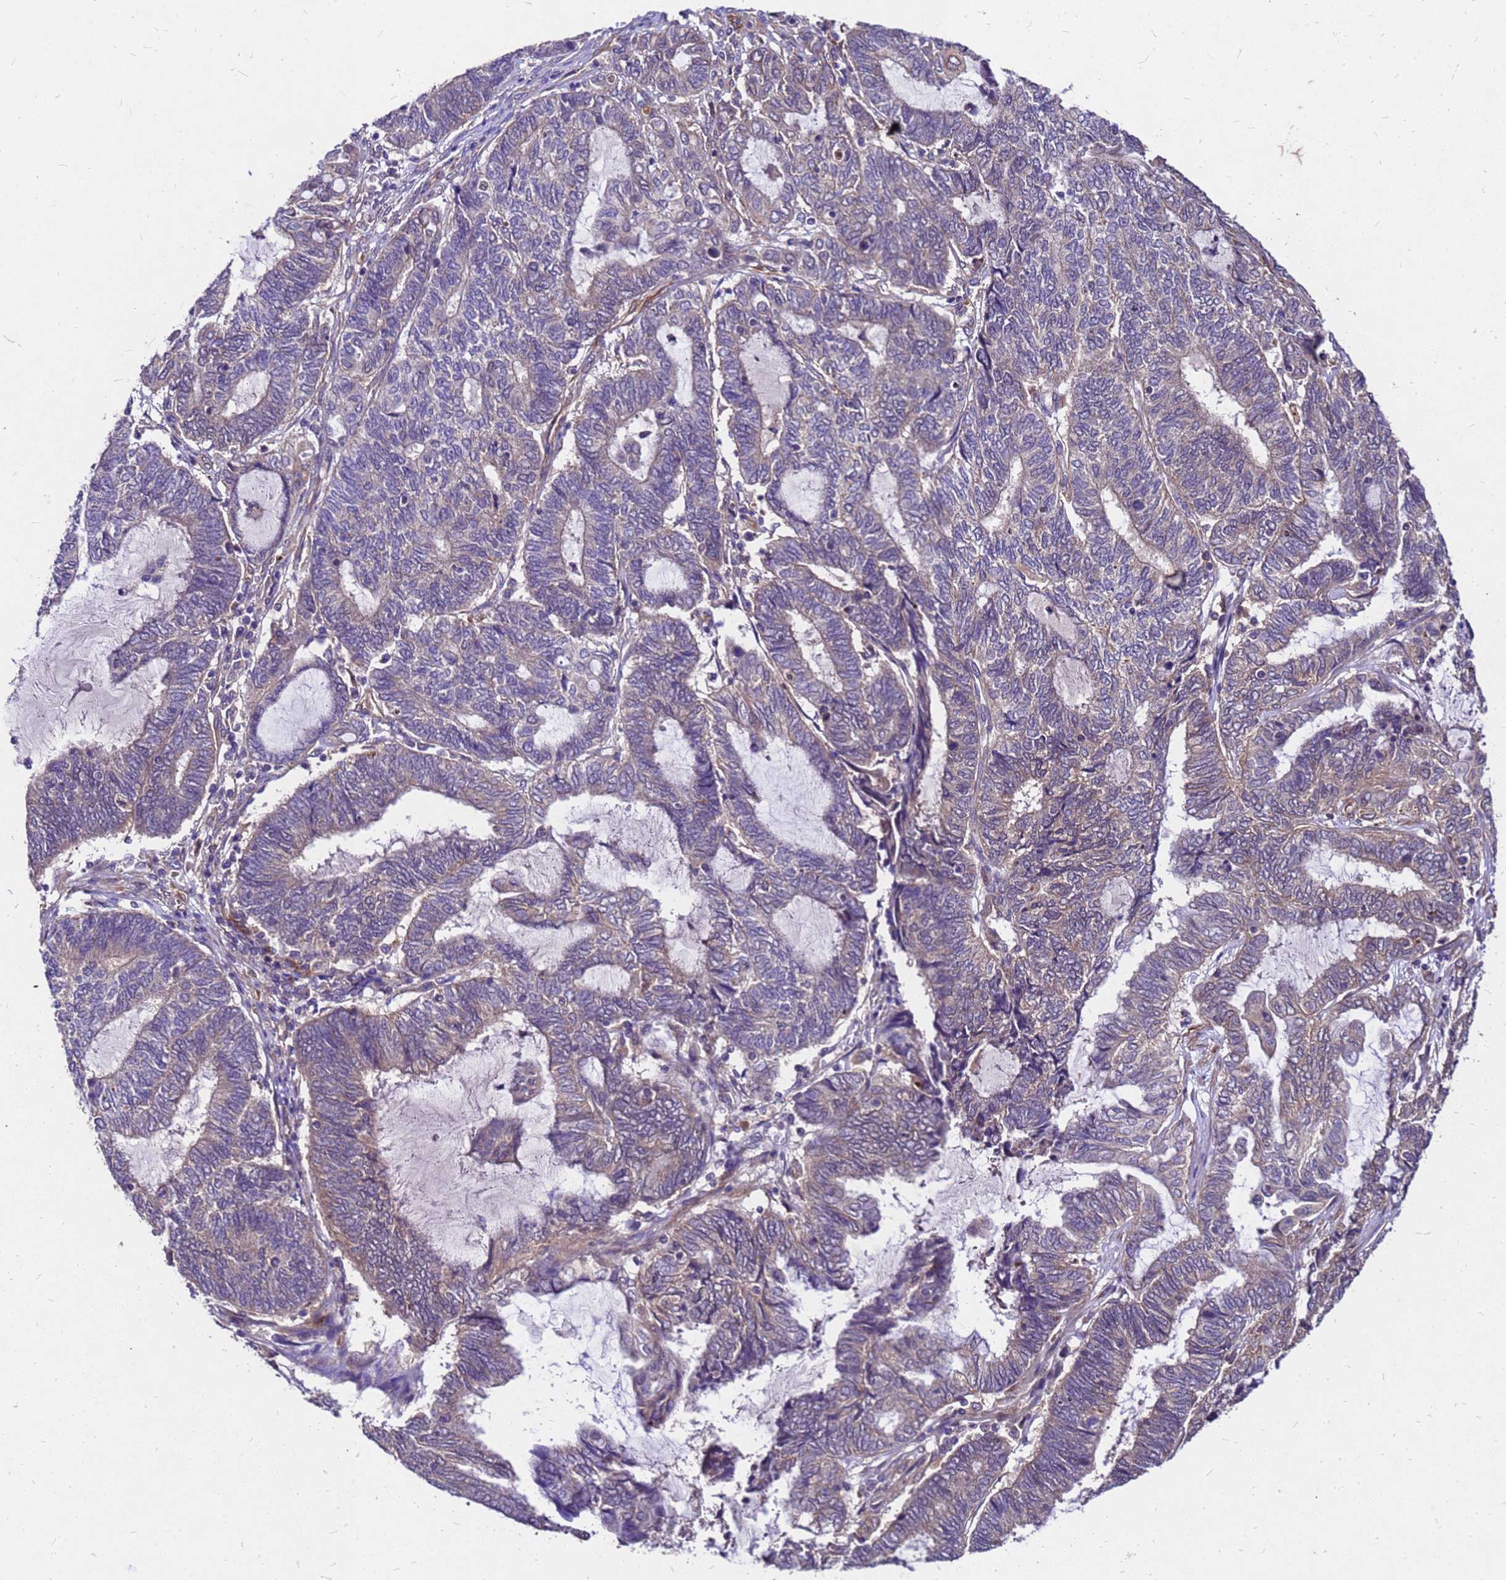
{"staining": {"intensity": "weak", "quantity": "25%-75%", "location": "cytoplasmic/membranous"}, "tissue": "endometrial cancer", "cell_type": "Tumor cells", "image_type": "cancer", "snomed": [{"axis": "morphology", "description": "Adenocarcinoma, NOS"}, {"axis": "topography", "description": "Uterus"}, {"axis": "topography", "description": "Endometrium"}], "caption": "The image reveals staining of endometrial adenocarcinoma, revealing weak cytoplasmic/membranous protein expression (brown color) within tumor cells.", "gene": "DUSP23", "patient": {"sex": "female", "age": 70}}